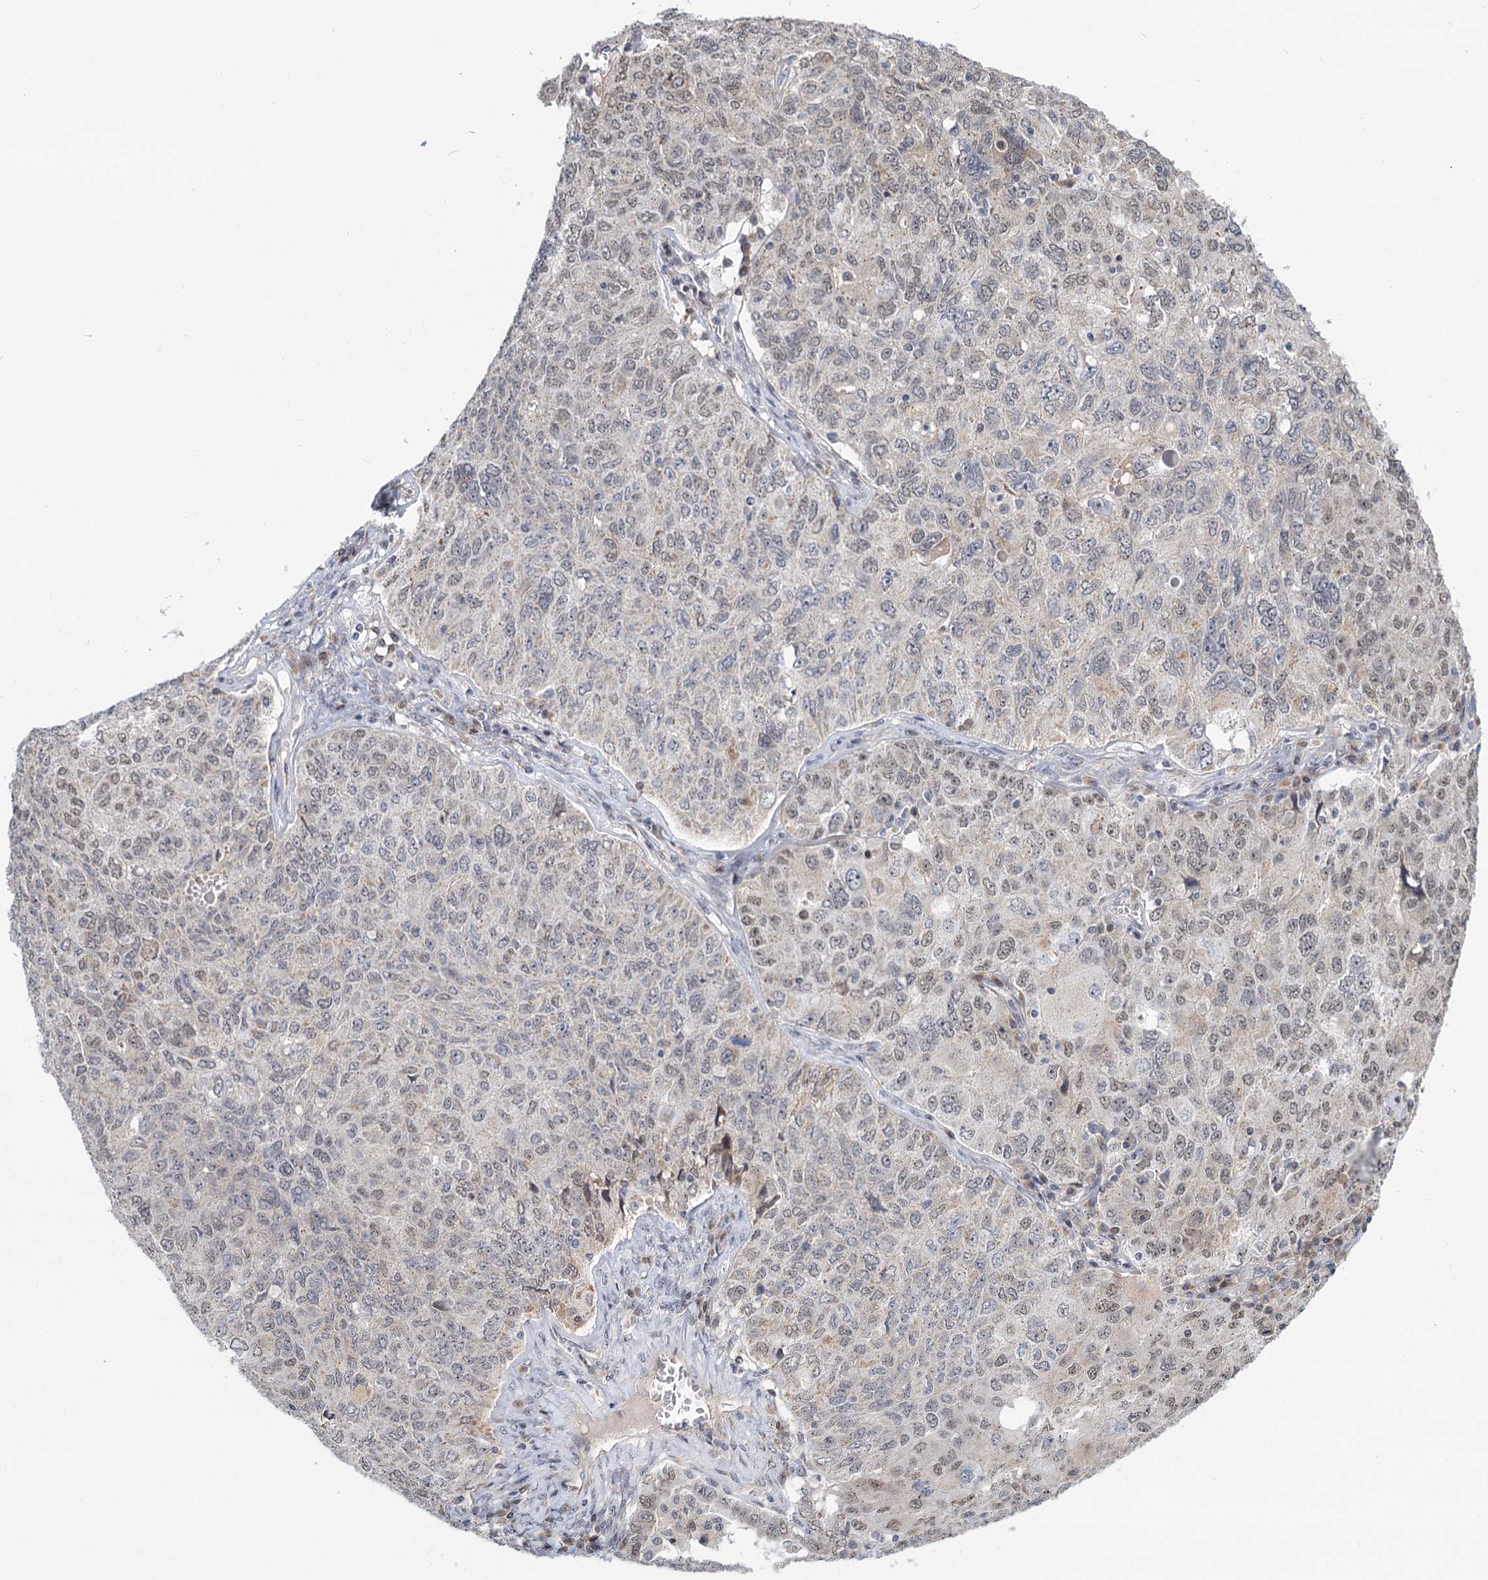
{"staining": {"intensity": "negative", "quantity": "none", "location": "none"}, "tissue": "ovarian cancer", "cell_type": "Tumor cells", "image_type": "cancer", "snomed": [{"axis": "morphology", "description": "Carcinoma, endometroid"}, {"axis": "topography", "description": "Ovary"}], "caption": "Tumor cells show no significant protein expression in ovarian cancer (endometroid carcinoma).", "gene": "STAP1", "patient": {"sex": "female", "age": 62}}